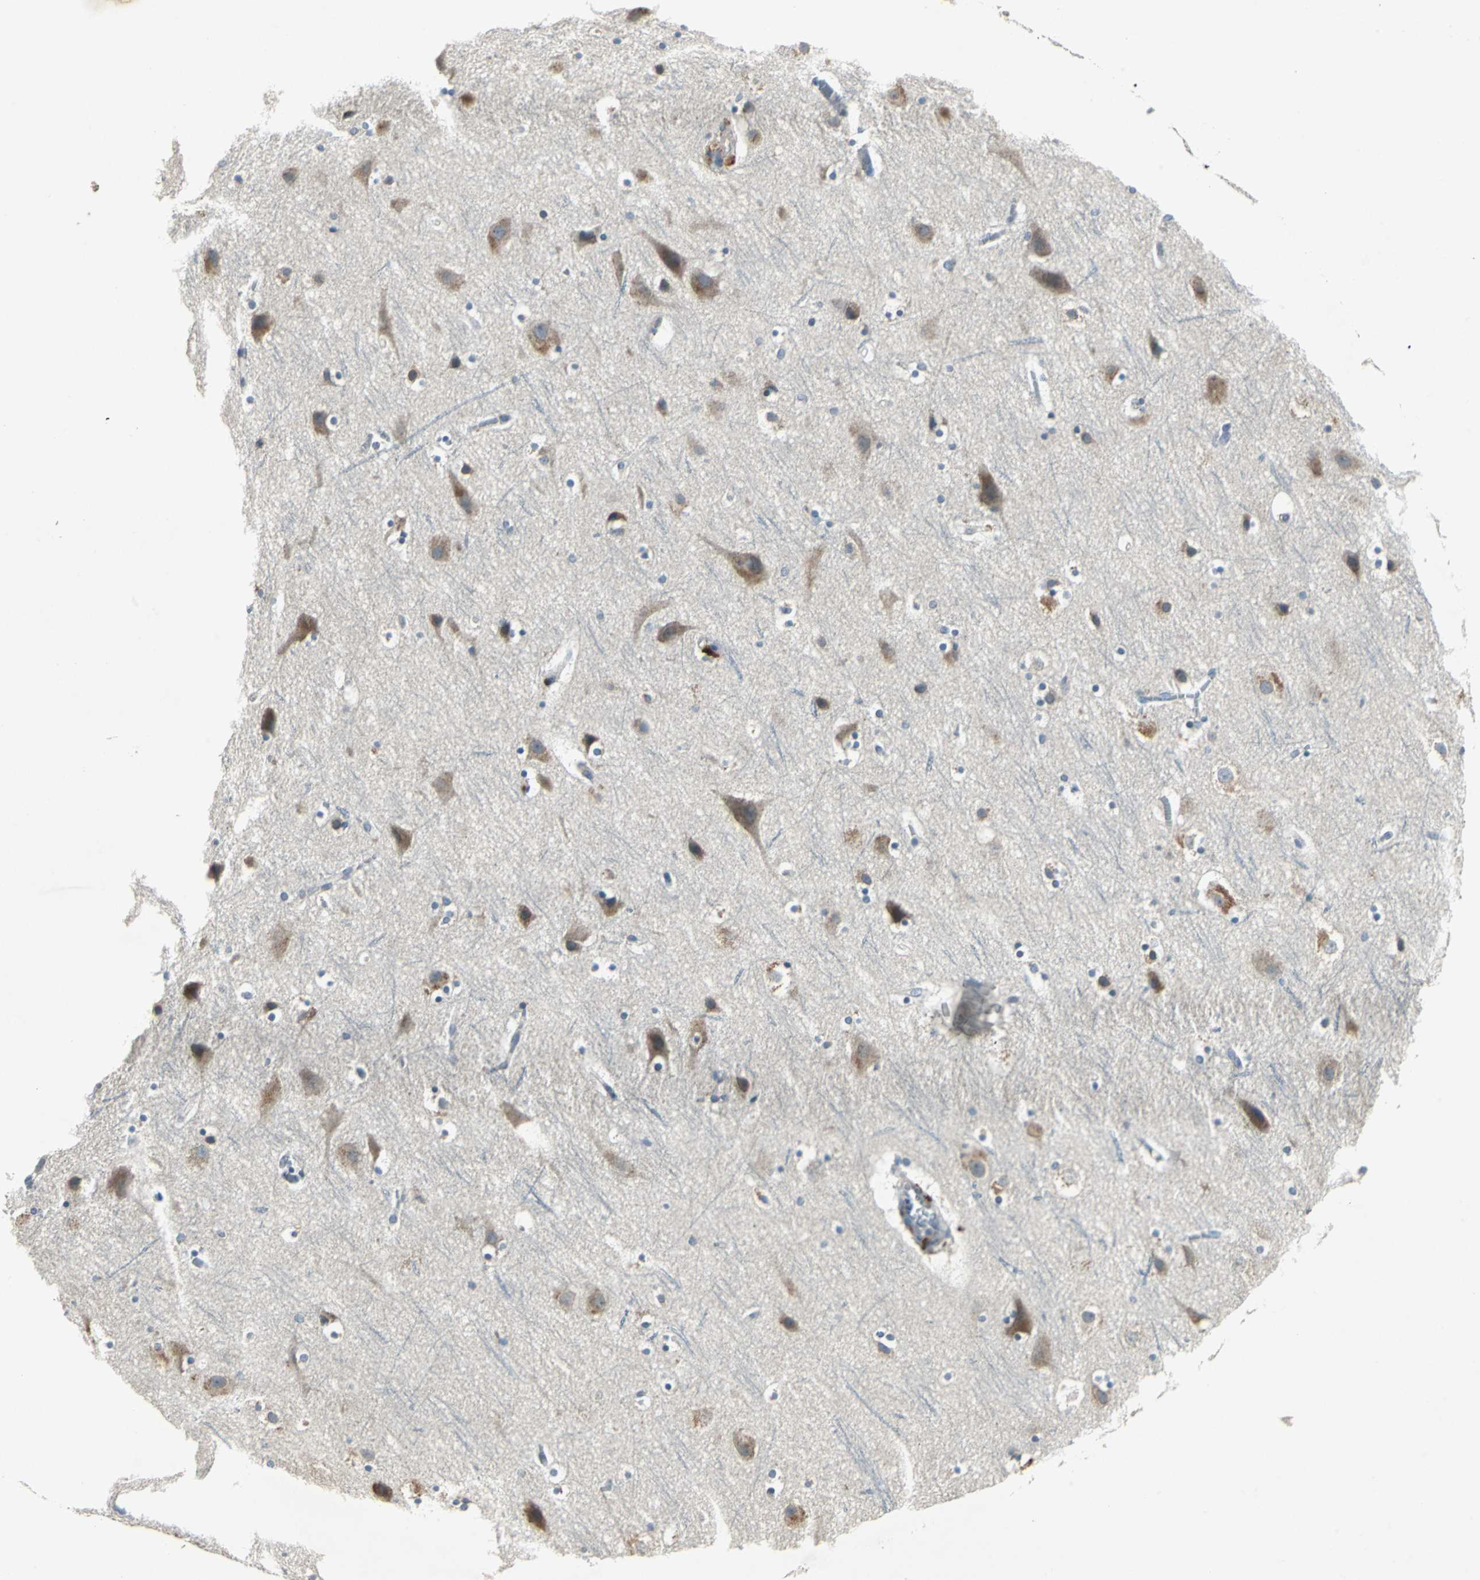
{"staining": {"intensity": "negative", "quantity": "none", "location": "none"}, "tissue": "cerebral cortex", "cell_type": "Endothelial cells", "image_type": "normal", "snomed": [{"axis": "morphology", "description": "Normal tissue, NOS"}, {"axis": "topography", "description": "Cerebral cortex"}], "caption": "DAB immunohistochemical staining of normal human cerebral cortex demonstrates no significant staining in endothelial cells.", "gene": "SLC2A13", "patient": {"sex": "male", "age": 45}}